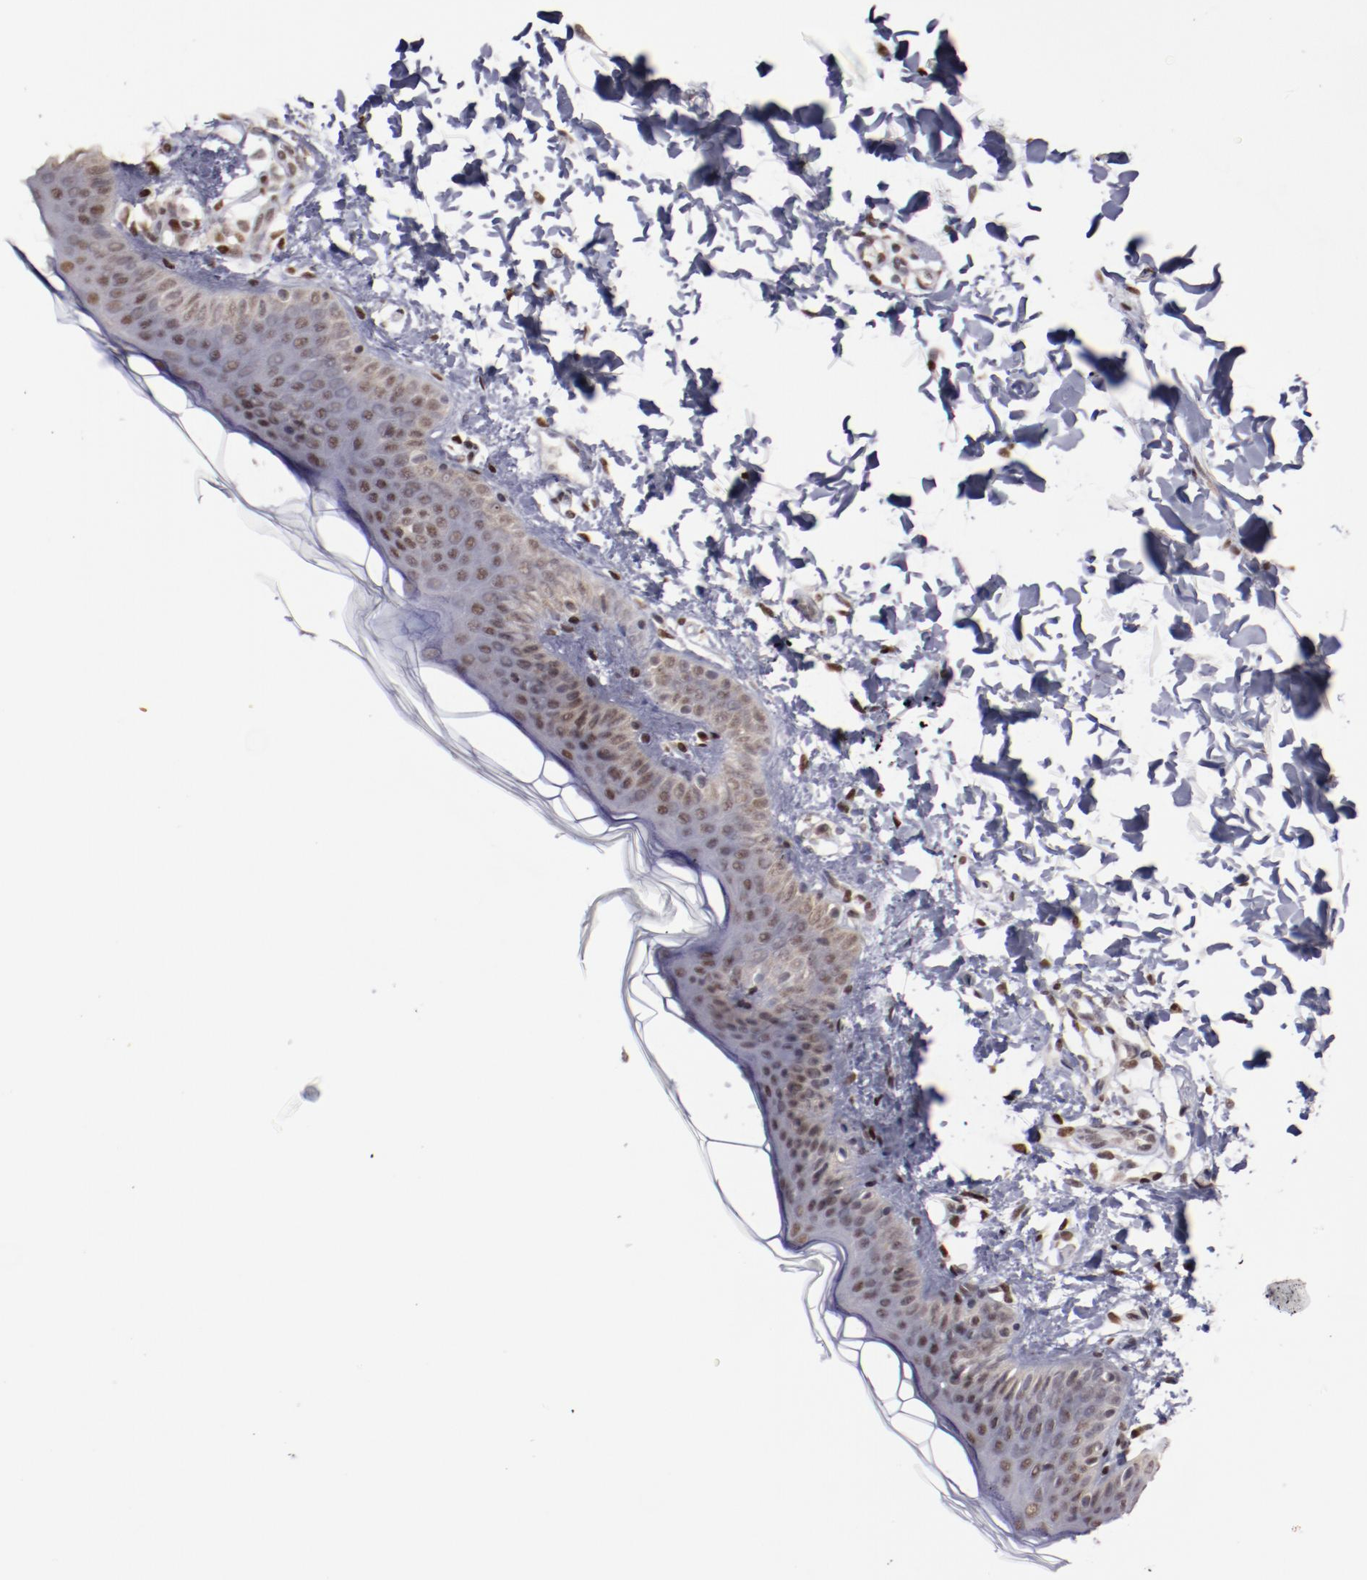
{"staining": {"intensity": "strong", "quantity": ">75%", "location": "nuclear"}, "tissue": "skin", "cell_type": "Fibroblasts", "image_type": "normal", "snomed": [{"axis": "morphology", "description": "Normal tissue, NOS"}, {"axis": "topography", "description": "Skin"}], "caption": "A high-resolution micrograph shows immunohistochemistry (IHC) staining of unremarkable skin, which reveals strong nuclear expression in about >75% of fibroblasts.", "gene": "ARNT", "patient": {"sex": "female", "age": 4}}